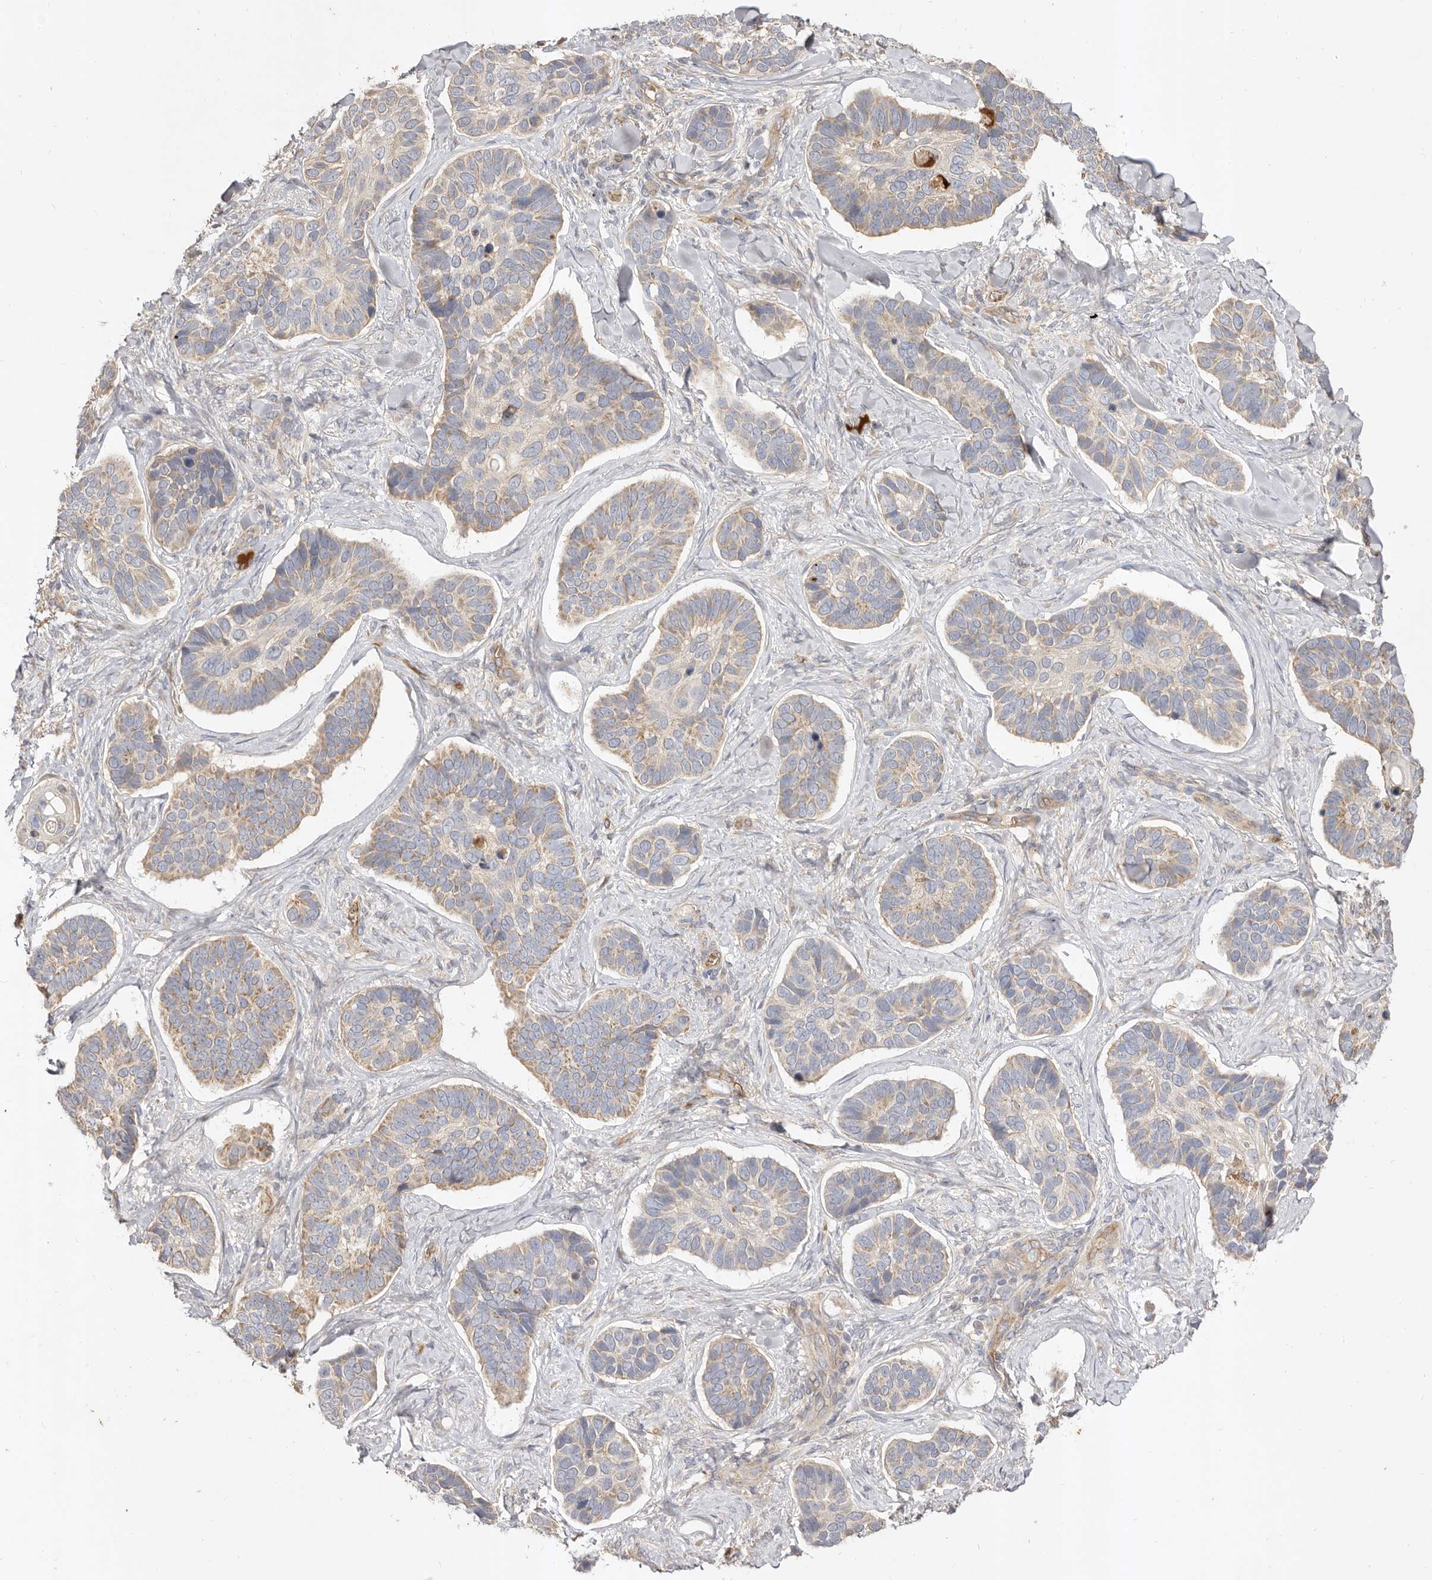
{"staining": {"intensity": "weak", "quantity": "25%-75%", "location": "cytoplasmic/membranous"}, "tissue": "skin cancer", "cell_type": "Tumor cells", "image_type": "cancer", "snomed": [{"axis": "morphology", "description": "Basal cell carcinoma"}, {"axis": "topography", "description": "Skin"}], "caption": "Protein expression analysis of skin basal cell carcinoma exhibits weak cytoplasmic/membranous staining in about 25%-75% of tumor cells.", "gene": "ADAMTS9", "patient": {"sex": "male", "age": 62}}